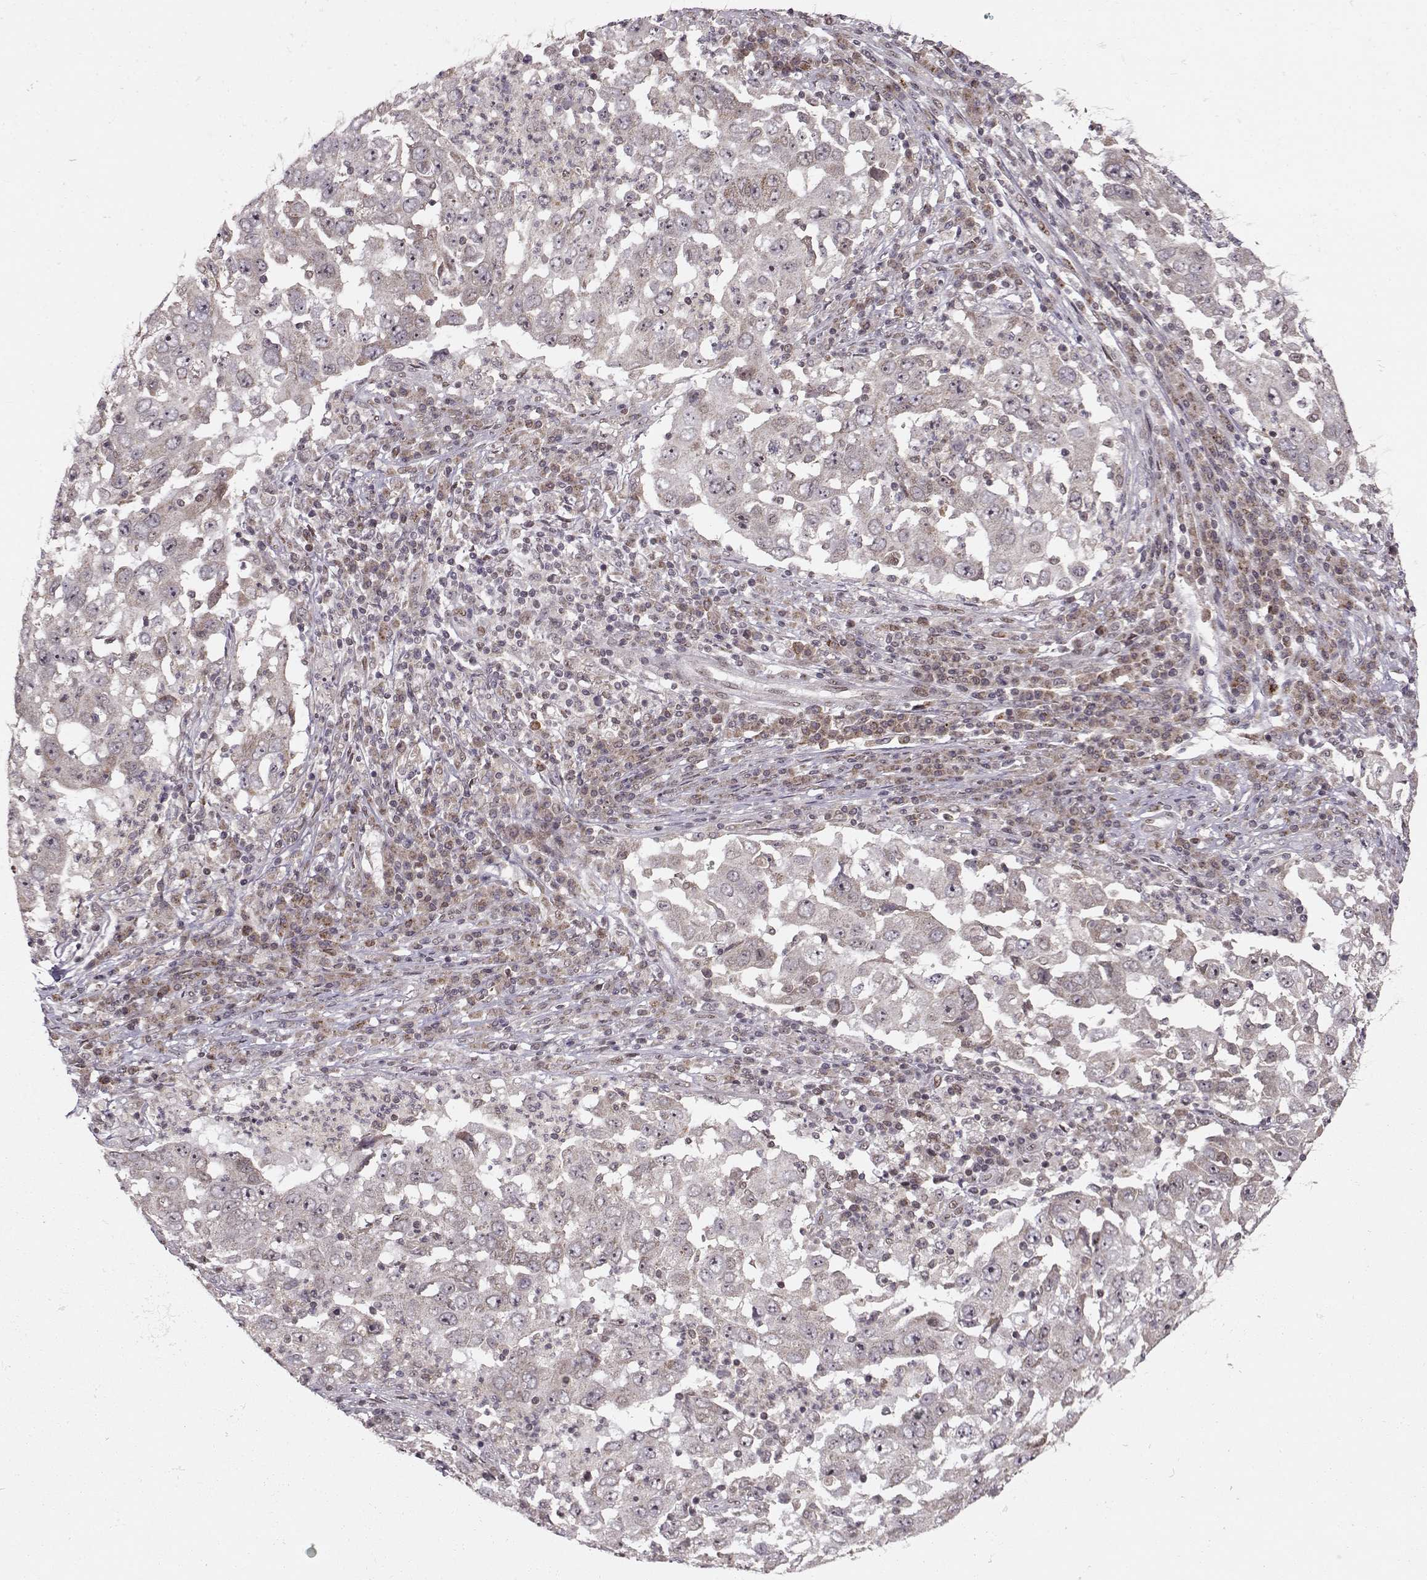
{"staining": {"intensity": "weak", "quantity": "<25%", "location": "cytoplasmic/membranous"}, "tissue": "lung cancer", "cell_type": "Tumor cells", "image_type": "cancer", "snomed": [{"axis": "morphology", "description": "Adenocarcinoma, NOS"}, {"axis": "topography", "description": "Lung"}], "caption": "The image reveals no significant positivity in tumor cells of lung cancer. (IHC, brightfield microscopy, high magnification).", "gene": "RAI1", "patient": {"sex": "male", "age": 73}}